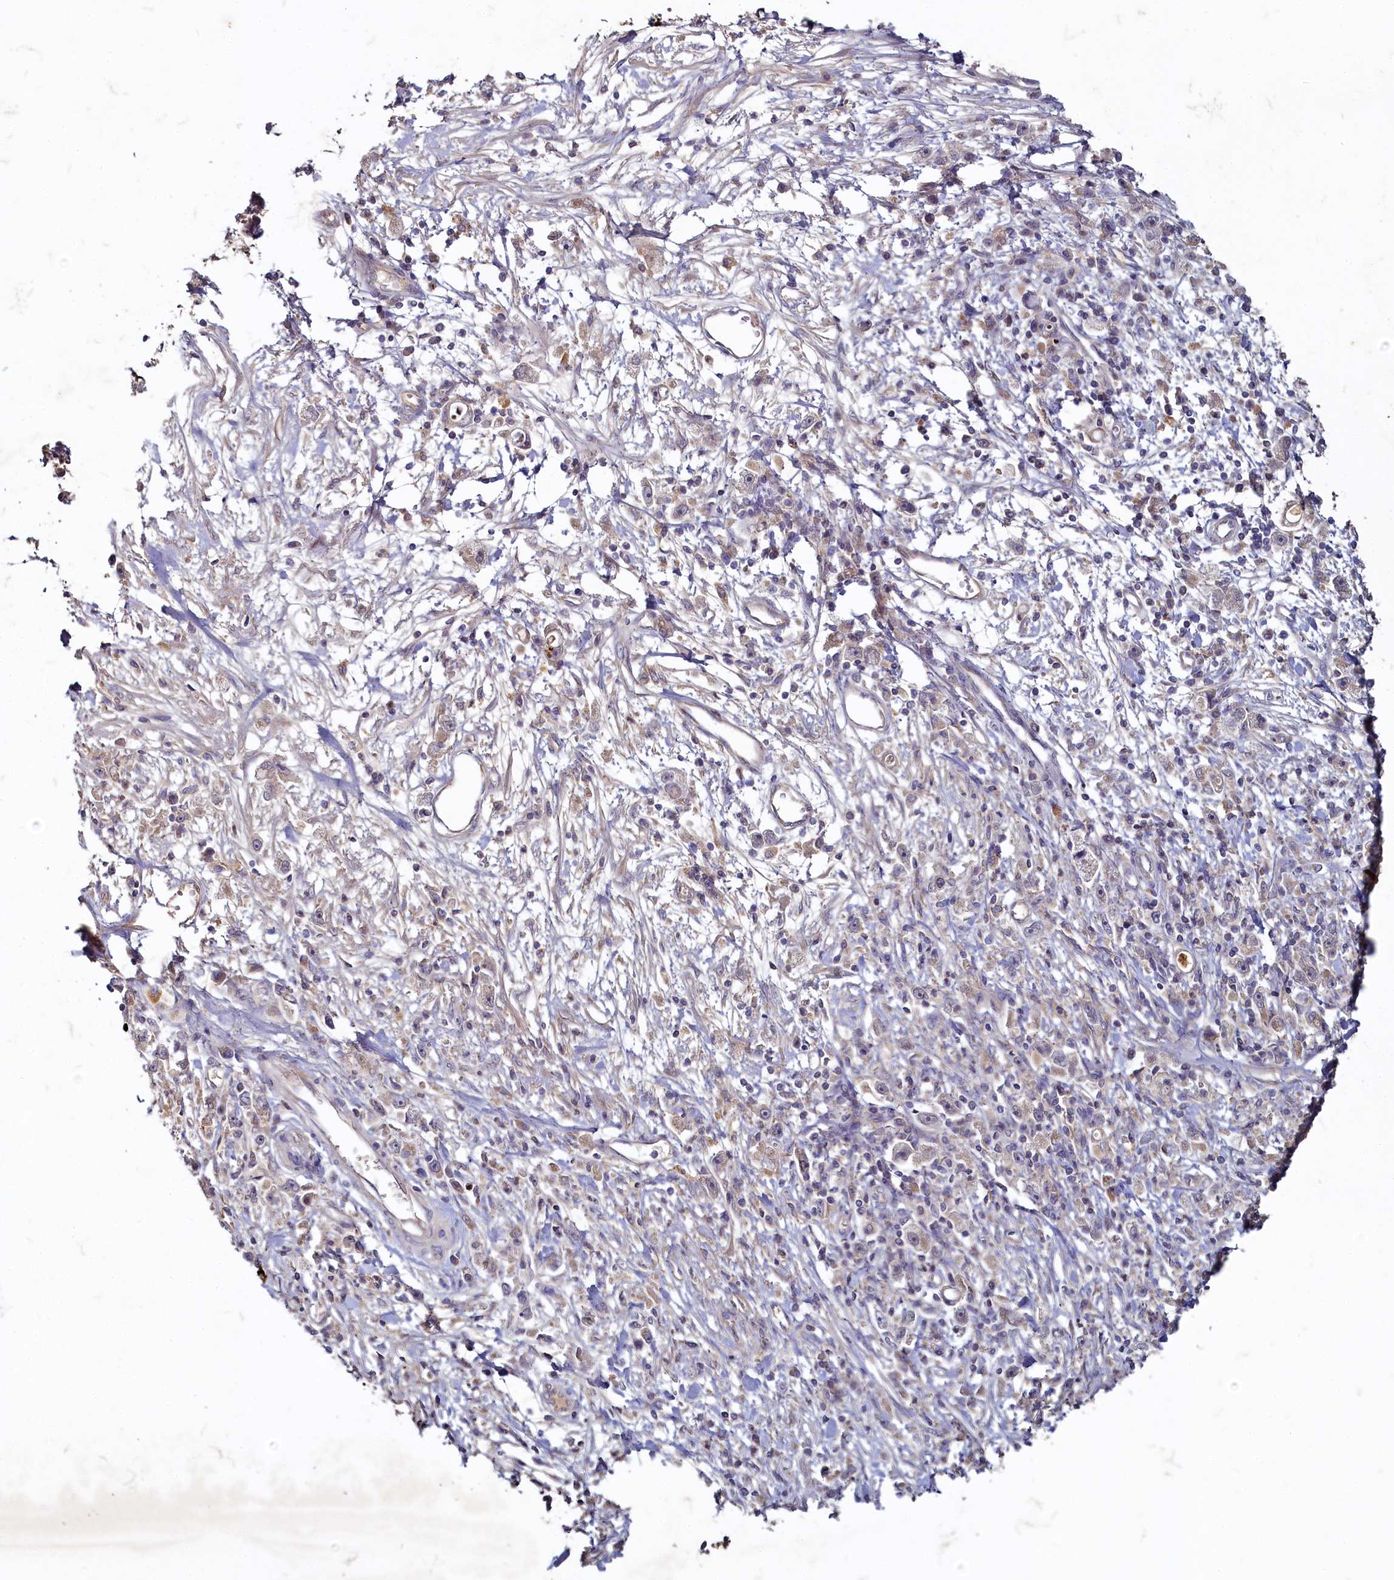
{"staining": {"intensity": "weak", "quantity": "<25%", "location": "cytoplasmic/membranous"}, "tissue": "stomach cancer", "cell_type": "Tumor cells", "image_type": "cancer", "snomed": [{"axis": "morphology", "description": "Adenocarcinoma, NOS"}, {"axis": "topography", "description": "Stomach"}], "caption": "The photomicrograph exhibits no staining of tumor cells in stomach cancer.", "gene": "HERC3", "patient": {"sex": "female", "age": 59}}